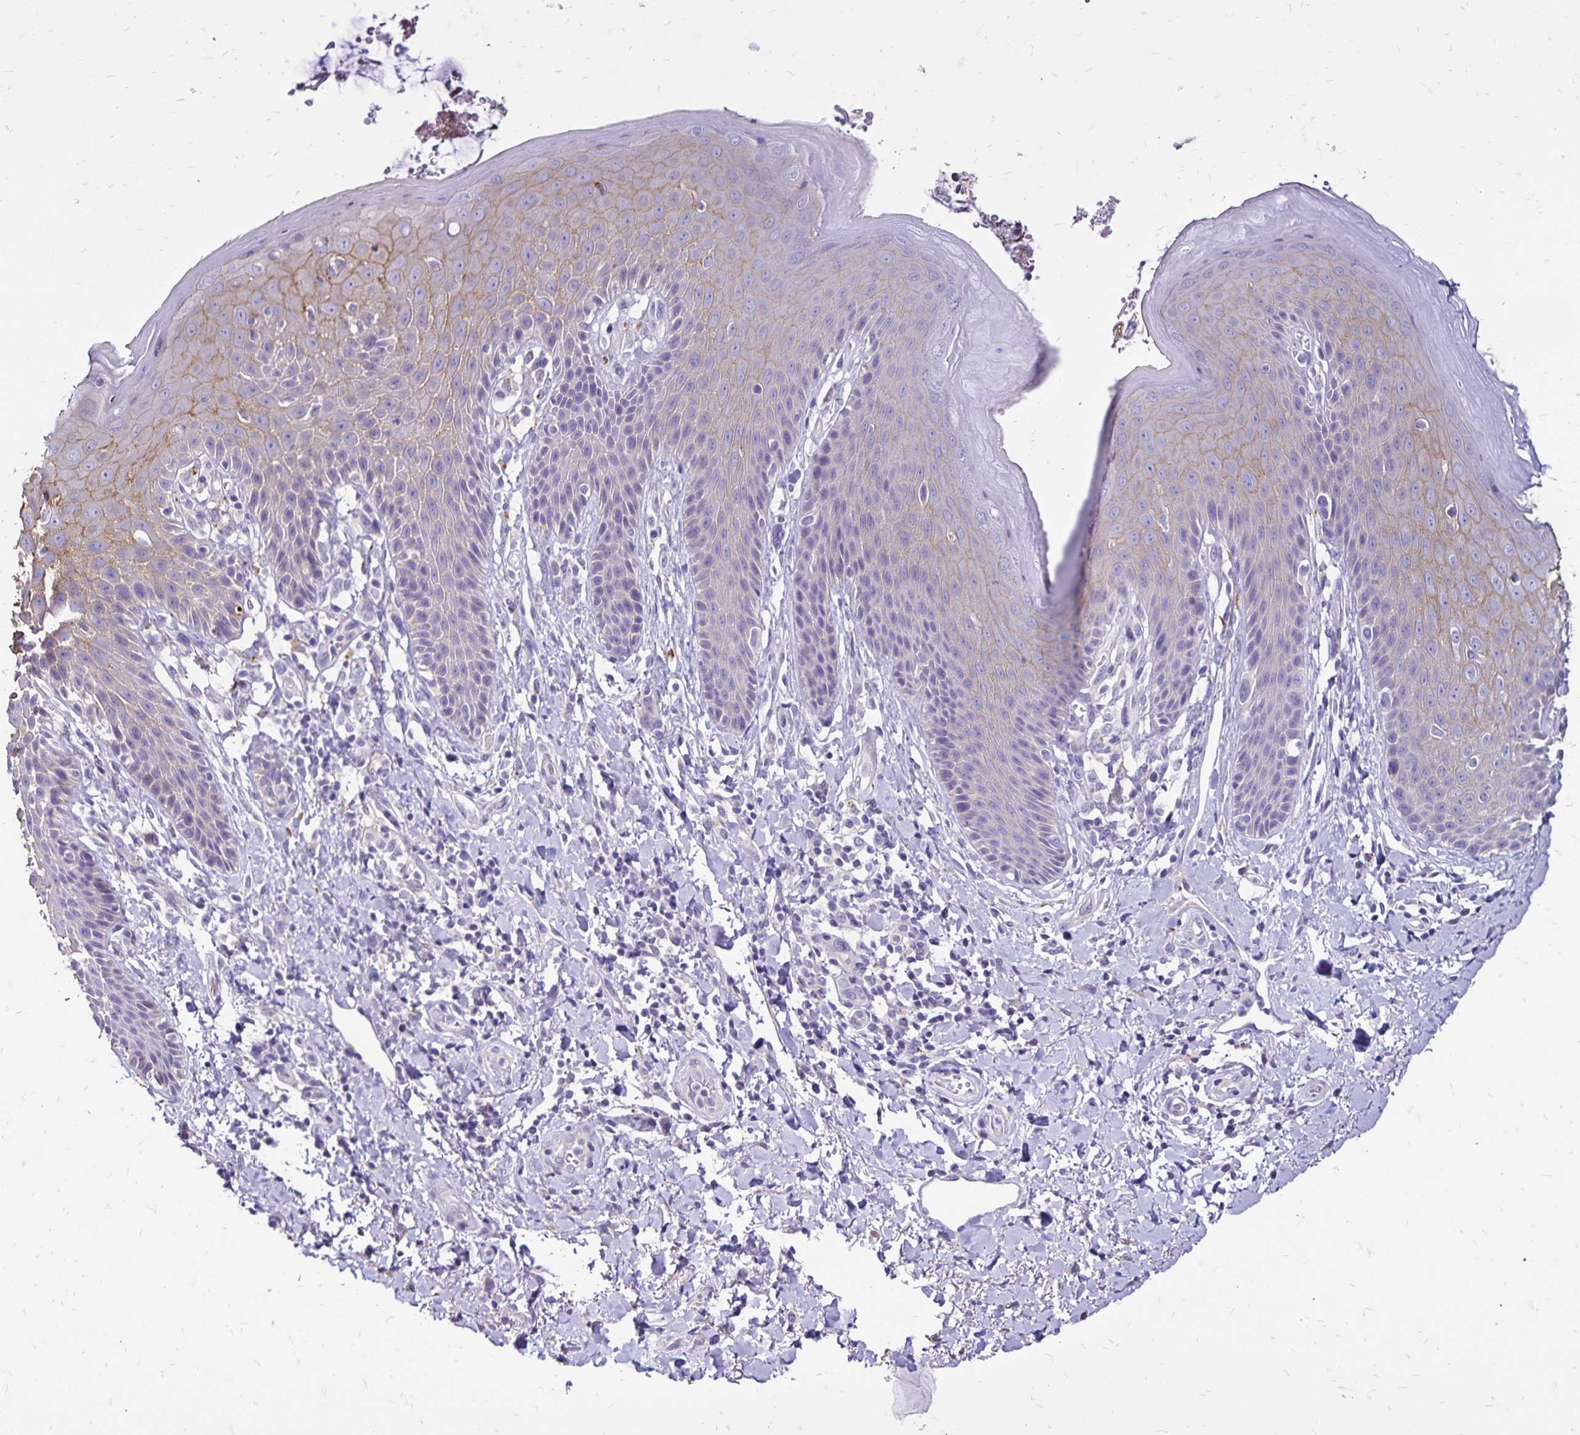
{"staining": {"intensity": "weak", "quantity": "25%-75%", "location": "cytoplasmic/membranous"}, "tissue": "skin", "cell_type": "Epidermal cells", "image_type": "normal", "snomed": [{"axis": "morphology", "description": "Normal tissue, NOS"}, {"axis": "topography", "description": "Anal"}, {"axis": "topography", "description": "Peripheral nerve tissue"}], "caption": "Protein expression analysis of unremarkable human skin reveals weak cytoplasmic/membranous staining in about 25%-75% of epidermal cells. (DAB (3,3'-diaminobenzidine) IHC with brightfield microscopy, high magnification).", "gene": "EVPL", "patient": {"sex": "male", "age": 51}}